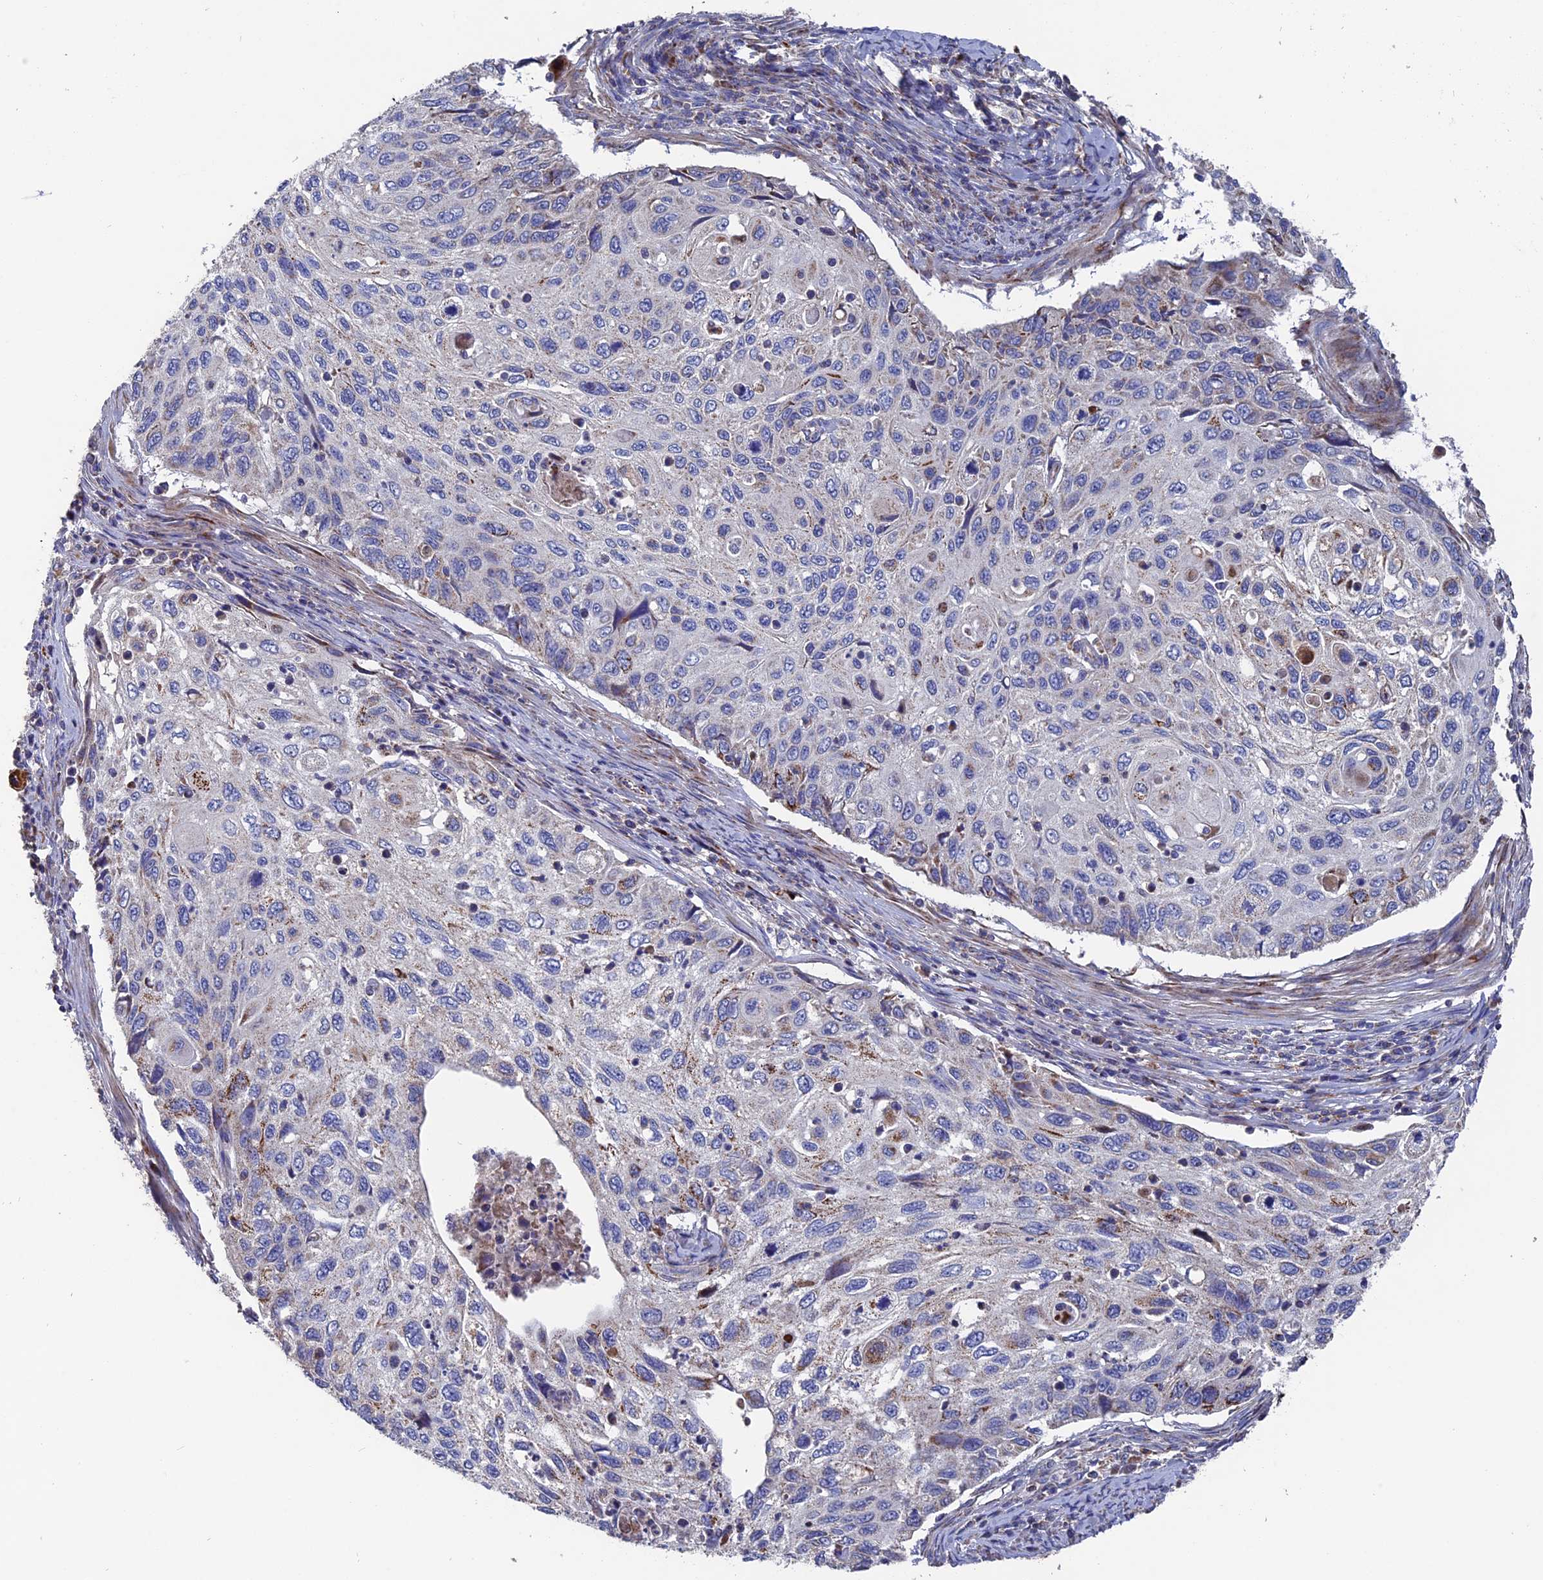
{"staining": {"intensity": "weak", "quantity": "<25%", "location": "cytoplasmic/membranous"}, "tissue": "cervical cancer", "cell_type": "Tumor cells", "image_type": "cancer", "snomed": [{"axis": "morphology", "description": "Squamous cell carcinoma, NOS"}, {"axis": "topography", "description": "Cervix"}], "caption": "Immunohistochemistry of human cervical cancer (squamous cell carcinoma) exhibits no staining in tumor cells.", "gene": "TGFA", "patient": {"sex": "female", "age": 70}}